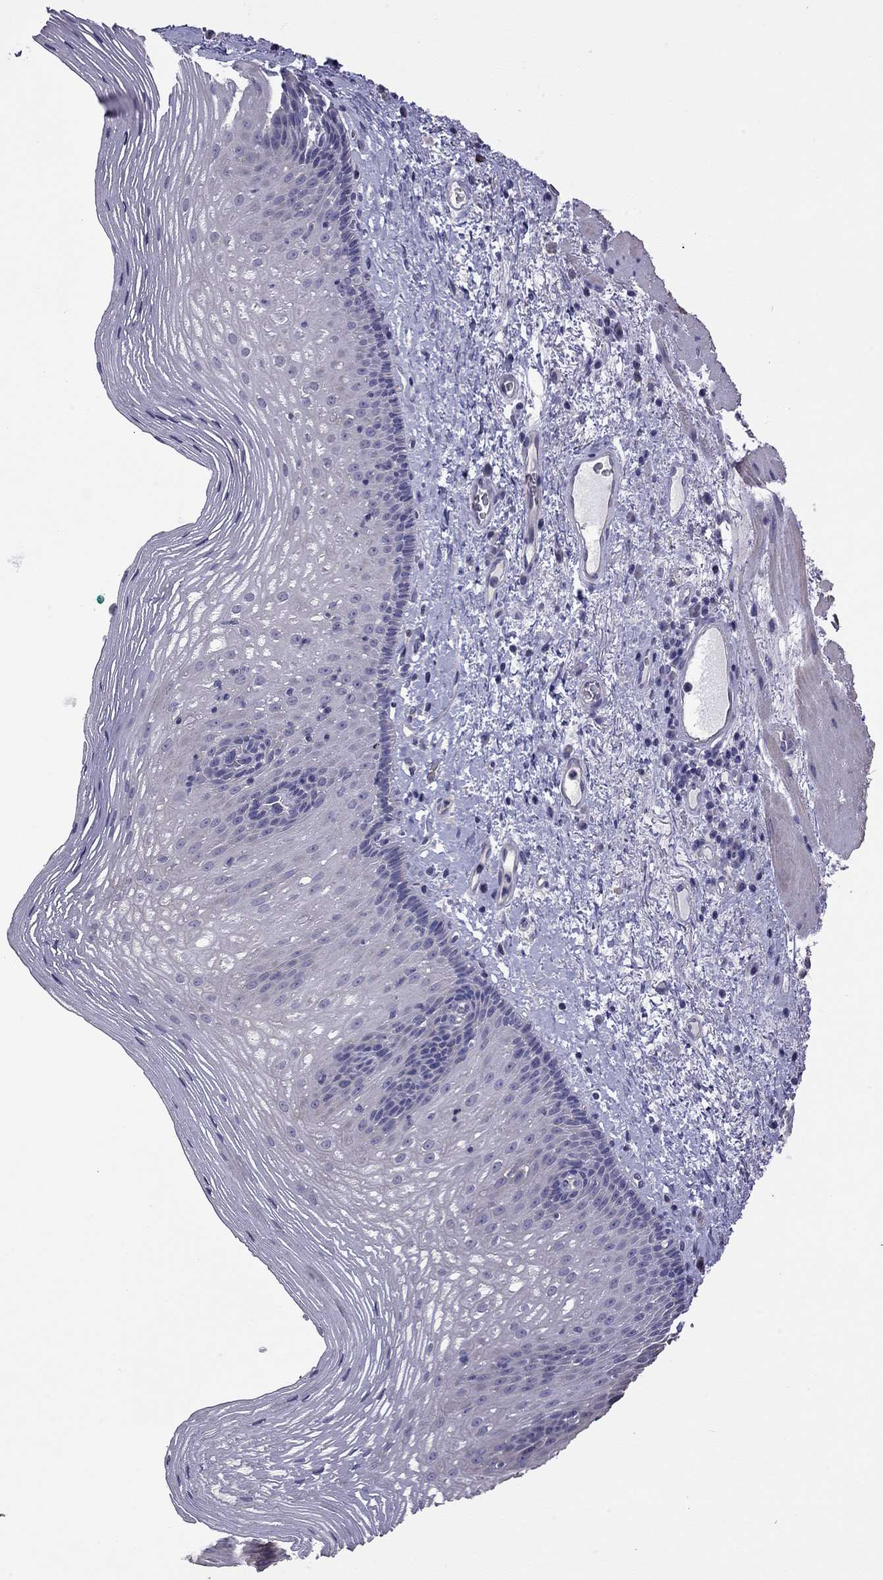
{"staining": {"intensity": "negative", "quantity": "none", "location": "none"}, "tissue": "esophagus", "cell_type": "Squamous epithelial cells", "image_type": "normal", "snomed": [{"axis": "morphology", "description": "Normal tissue, NOS"}, {"axis": "topography", "description": "Esophagus"}], "caption": "Squamous epithelial cells show no significant protein positivity in benign esophagus. Brightfield microscopy of immunohistochemistry (IHC) stained with DAB (brown) and hematoxylin (blue), captured at high magnification.", "gene": "FEZ1", "patient": {"sex": "male", "age": 76}}